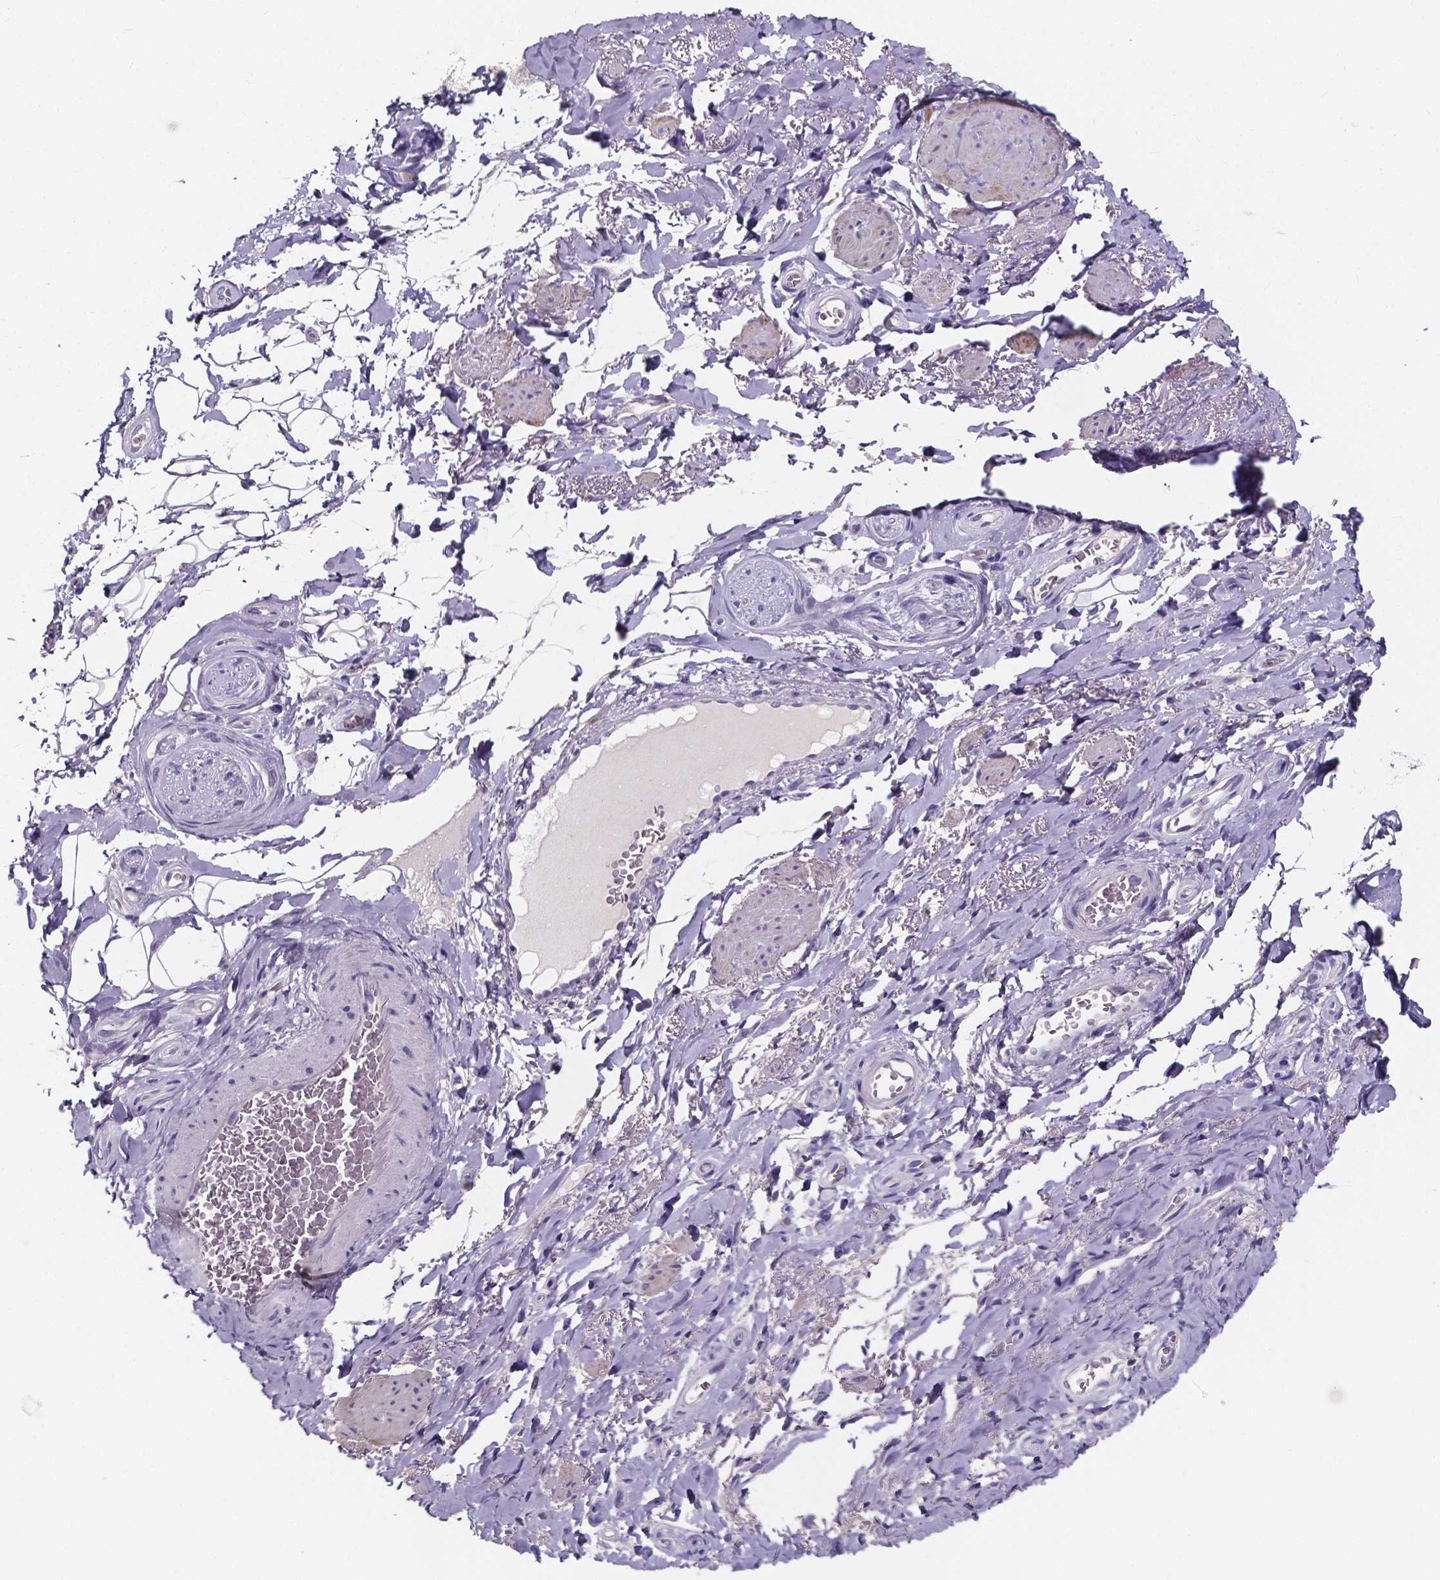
{"staining": {"intensity": "negative", "quantity": "none", "location": "none"}, "tissue": "adipose tissue", "cell_type": "Adipocytes", "image_type": "normal", "snomed": [{"axis": "morphology", "description": "Normal tissue, NOS"}, {"axis": "topography", "description": "Anal"}, {"axis": "topography", "description": "Peripheral nerve tissue"}], "caption": "This is an IHC micrograph of normal human adipose tissue. There is no positivity in adipocytes.", "gene": "SPOCD1", "patient": {"sex": "male", "age": 53}}